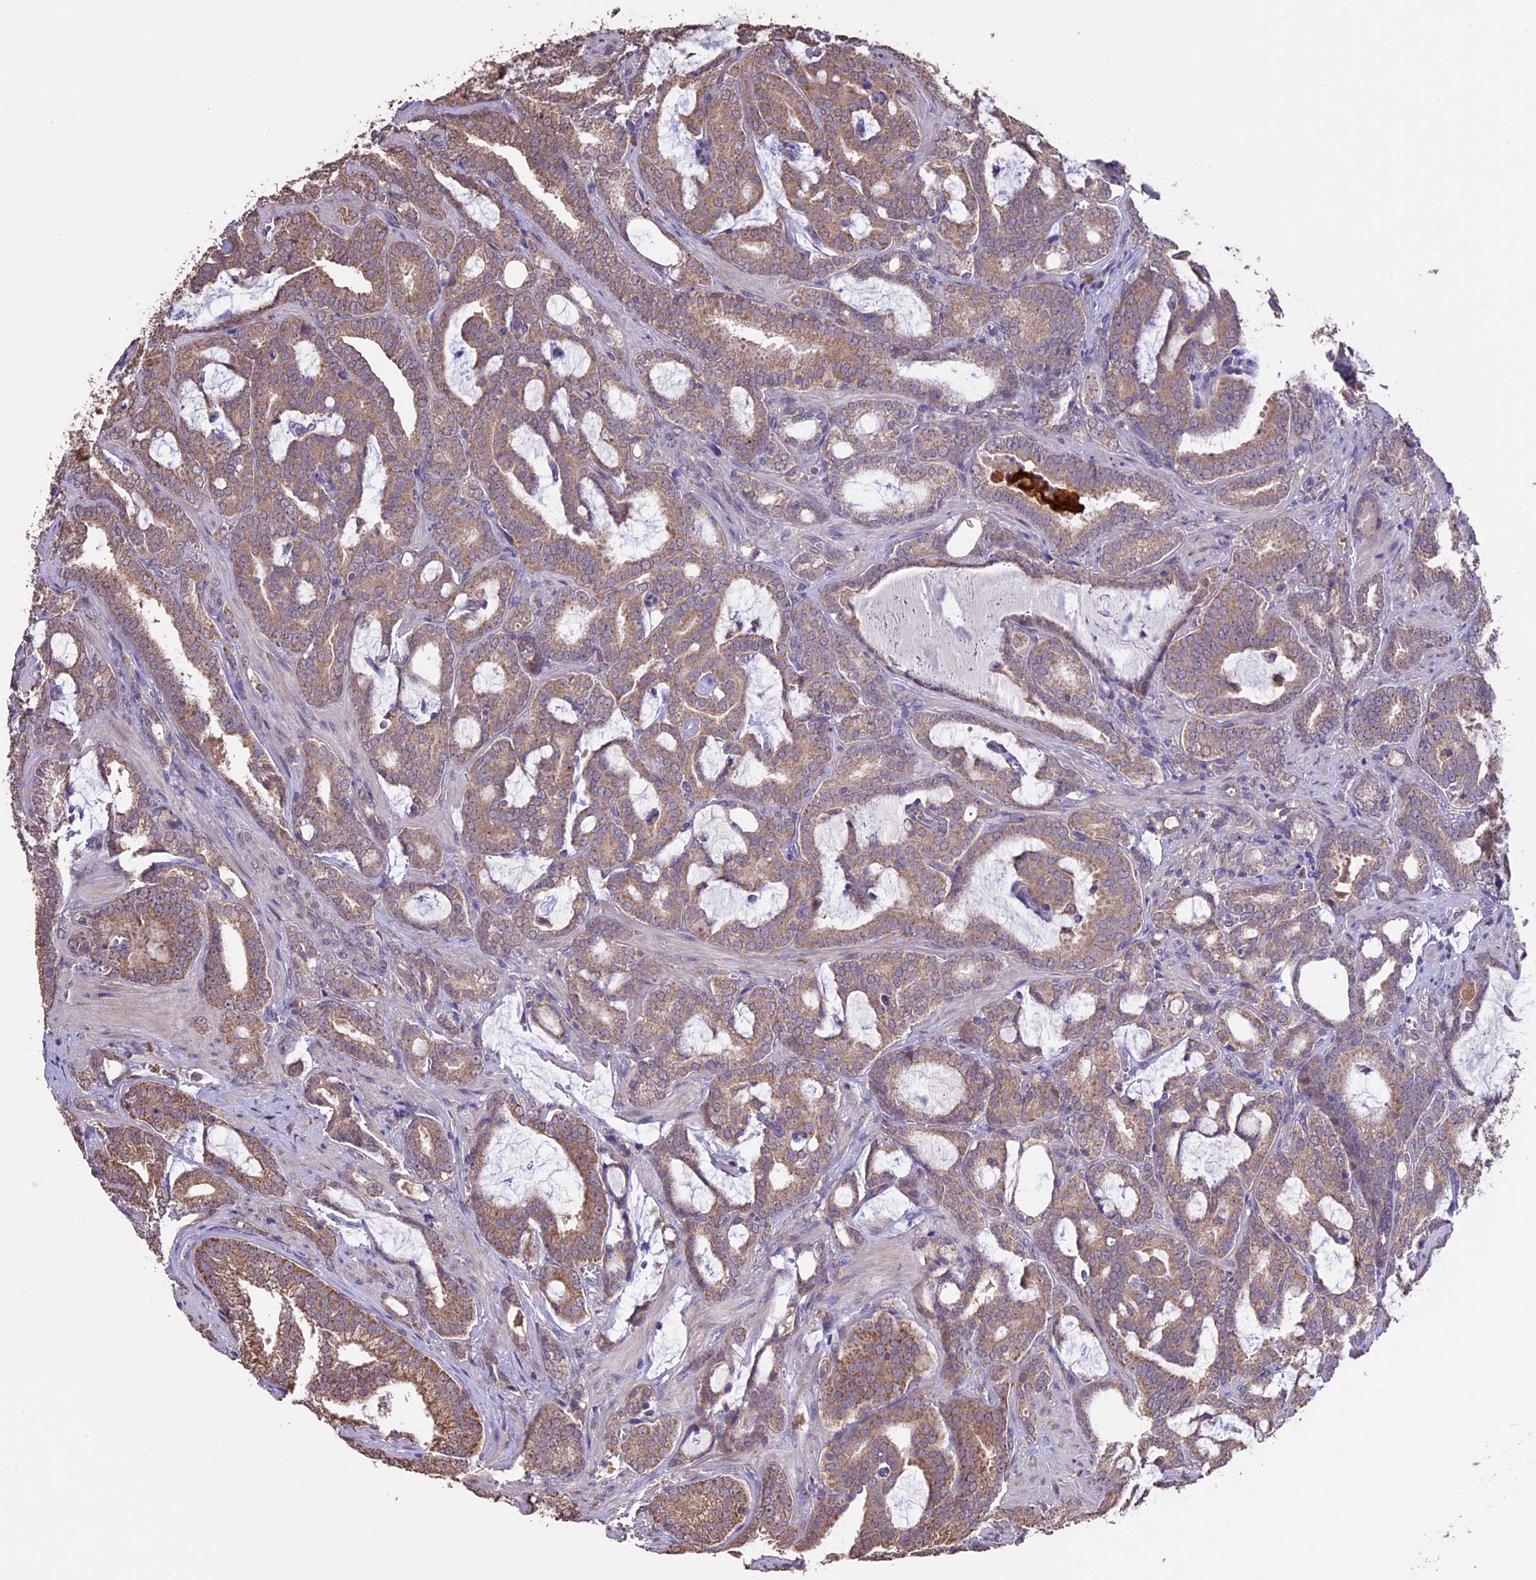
{"staining": {"intensity": "moderate", "quantity": ">75%", "location": "cytoplasmic/membranous"}, "tissue": "prostate cancer", "cell_type": "Tumor cells", "image_type": "cancer", "snomed": [{"axis": "morphology", "description": "Adenocarcinoma, High grade"}, {"axis": "topography", "description": "Prostate and seminal vesicle, NOS"}], "caption": "Immunohistochemistry (DAB (3,3'-diaminobenzidine)) staining of prostate cancer reveals moderate cytoplasmic/membranous protein positivity in about >75% of tumor cells.", "gene": "DIS3L", "patient": {"sex": "male", "age": 67}}